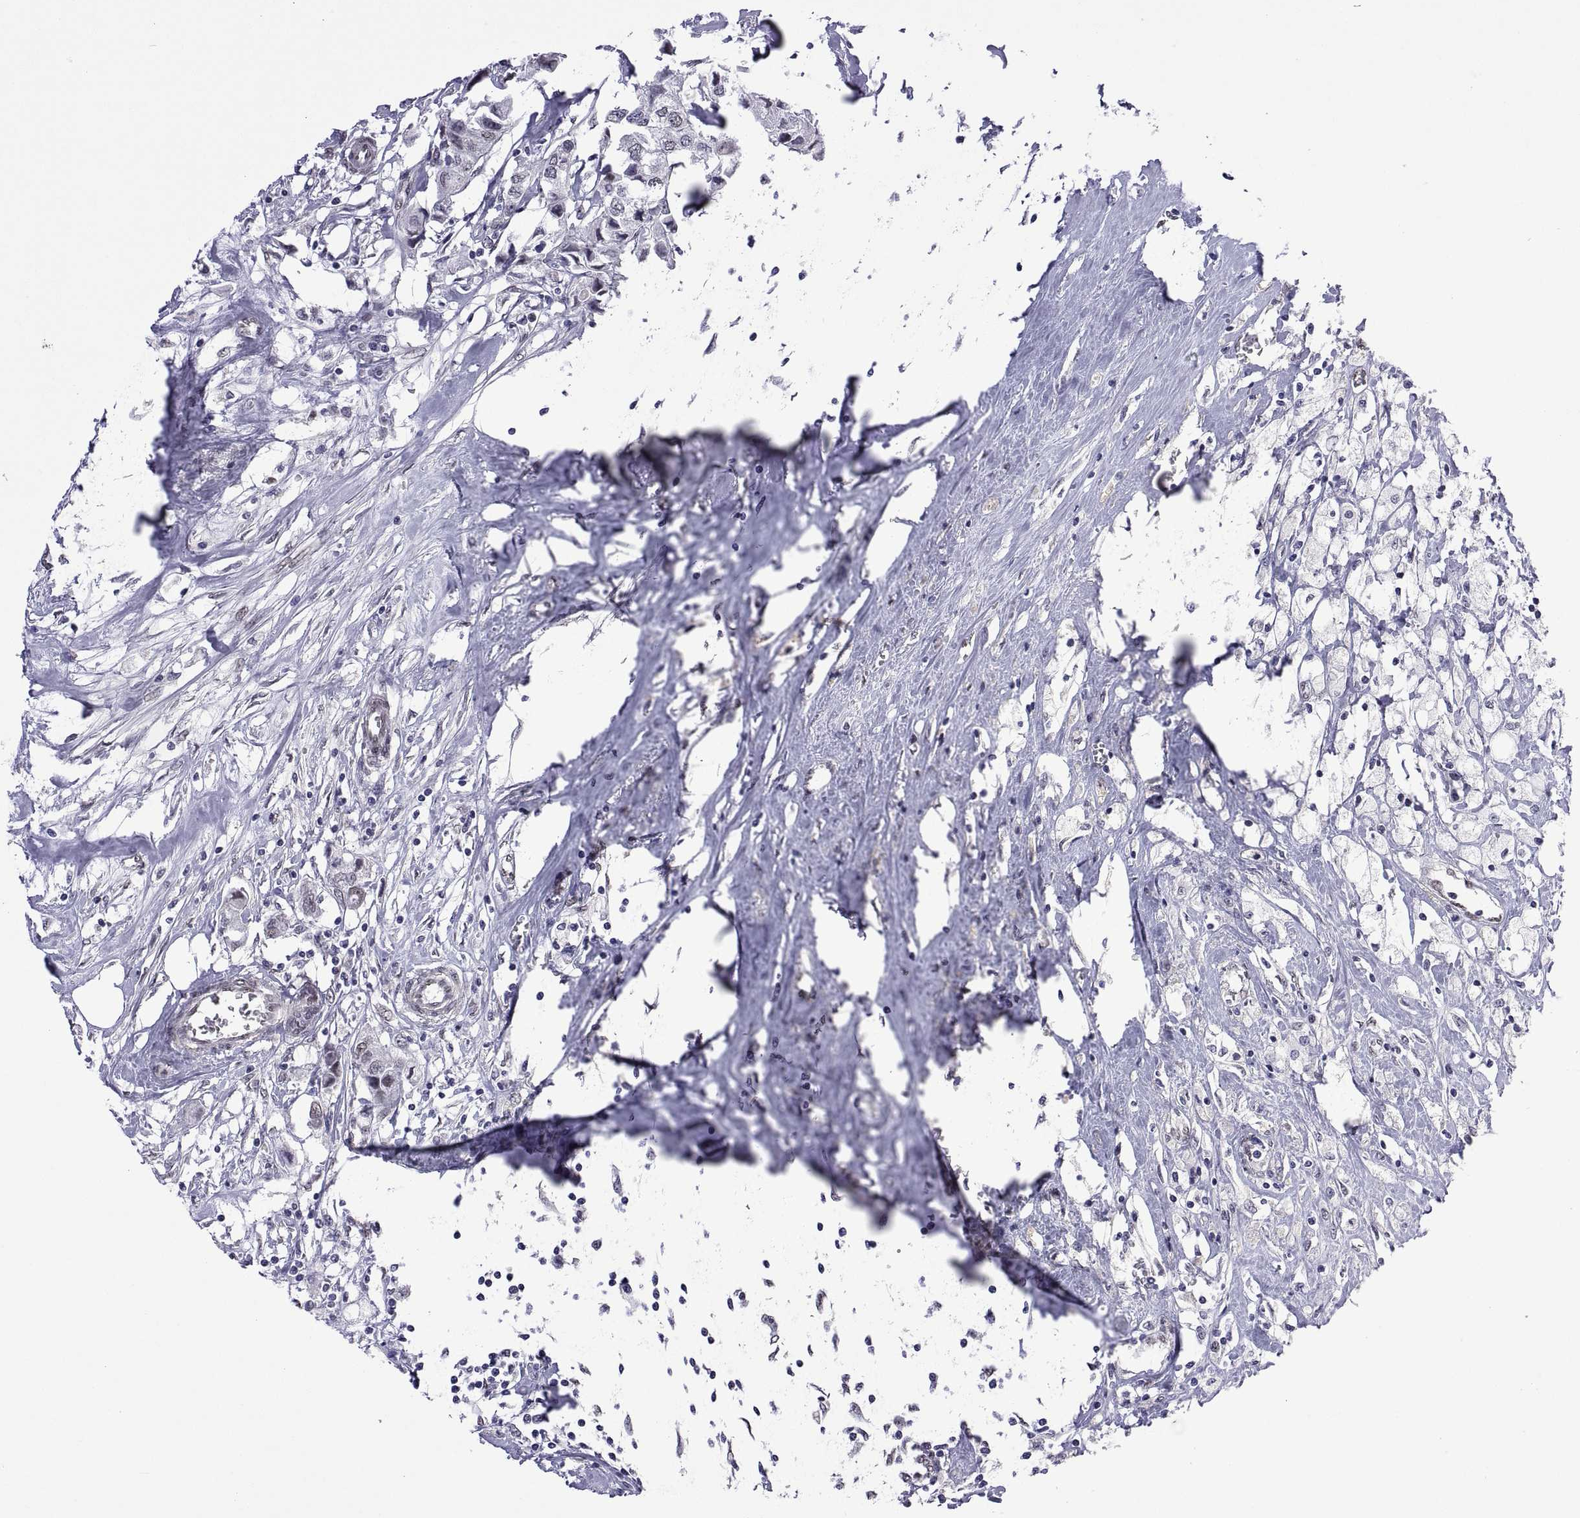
{"staining": {"intensity": "negative", "quantity": "none", "location": "none"}, "tissue": "breast cancer", "cell_type": "Tumor cells", "image_type": "cancer", "snomed": [{"axis": "morphology", "description": "Duct carcinoma"}, {"axis": "topography", "description": "Breast"}], "caption": "The histopathology image displays no staining of tumor cells in breast infiltrating ductal carcinoma. The staining is performed using DAB (3,3'-diaminobenzidine) brown chromogen with nuclei counter-stained in using hematoxylin.", "gene": "NR4A1", "patient": {"sex": "female", "age": 80}}